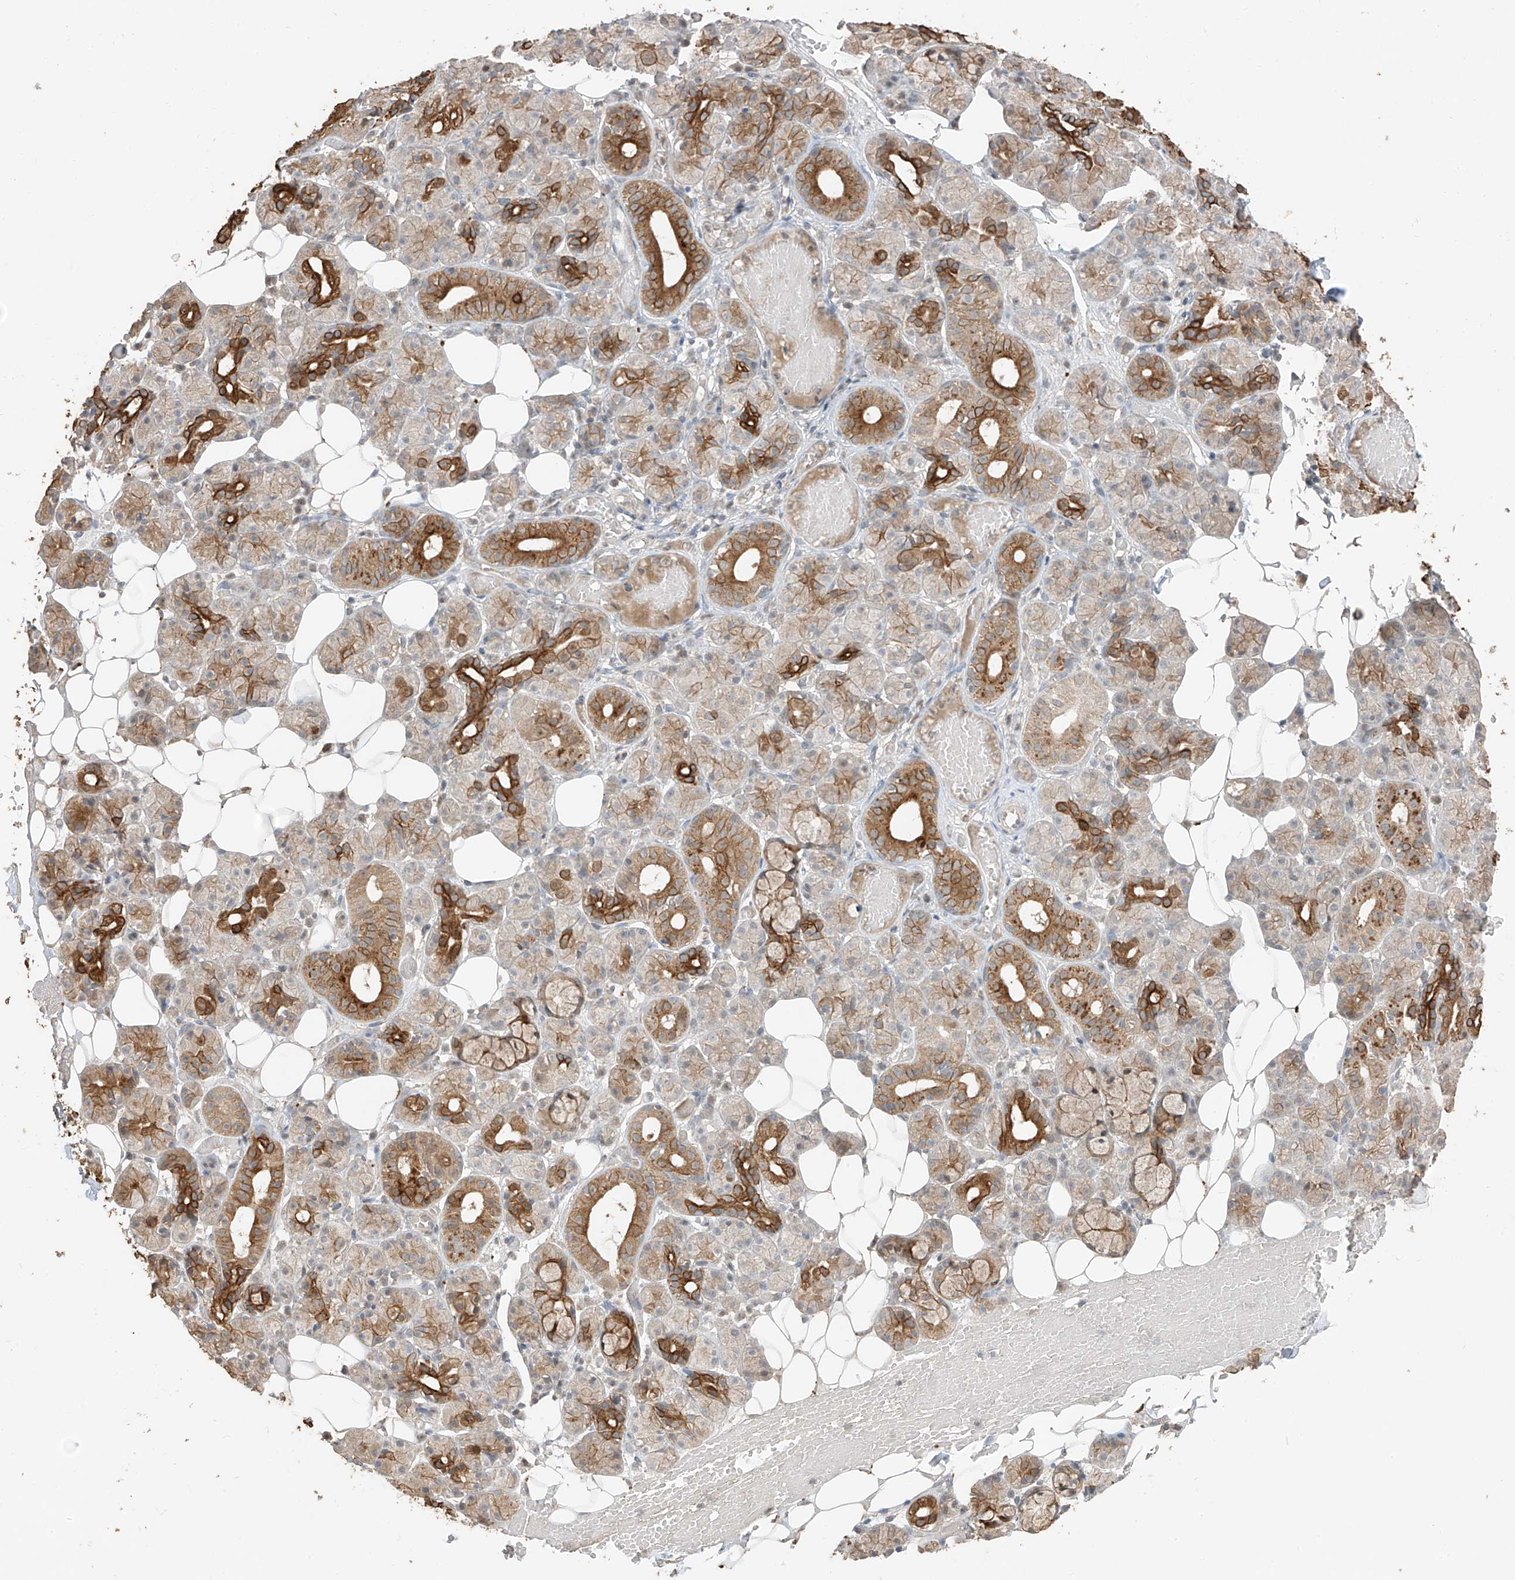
{"staining": {"intensity": "moderate", "quantity": "25%-75%", "location": "cytoplasmic/membranous"}, "tissue": "salivary gland", "cell_type": "Glandular cells", "image_type": "normal", "snomed": [{"axis": "morphology", "description": "Normal tissue, NOS"}, {"axis": "topography", "description": "Salivary gland"}], "caption": "The histopathology image demonstrates immunohistochemical staining of benign salivary gland. There is moderate cytoplasmic/membranous staining is identified in approximately 25%-75% of glandular cells. (DAB (3,3'-diaminobenzidine) = brown stain, brightfield microscopy at high magnification).", "gene": "COLGALT2", "patient": {"sex": "male", "age": 63}}